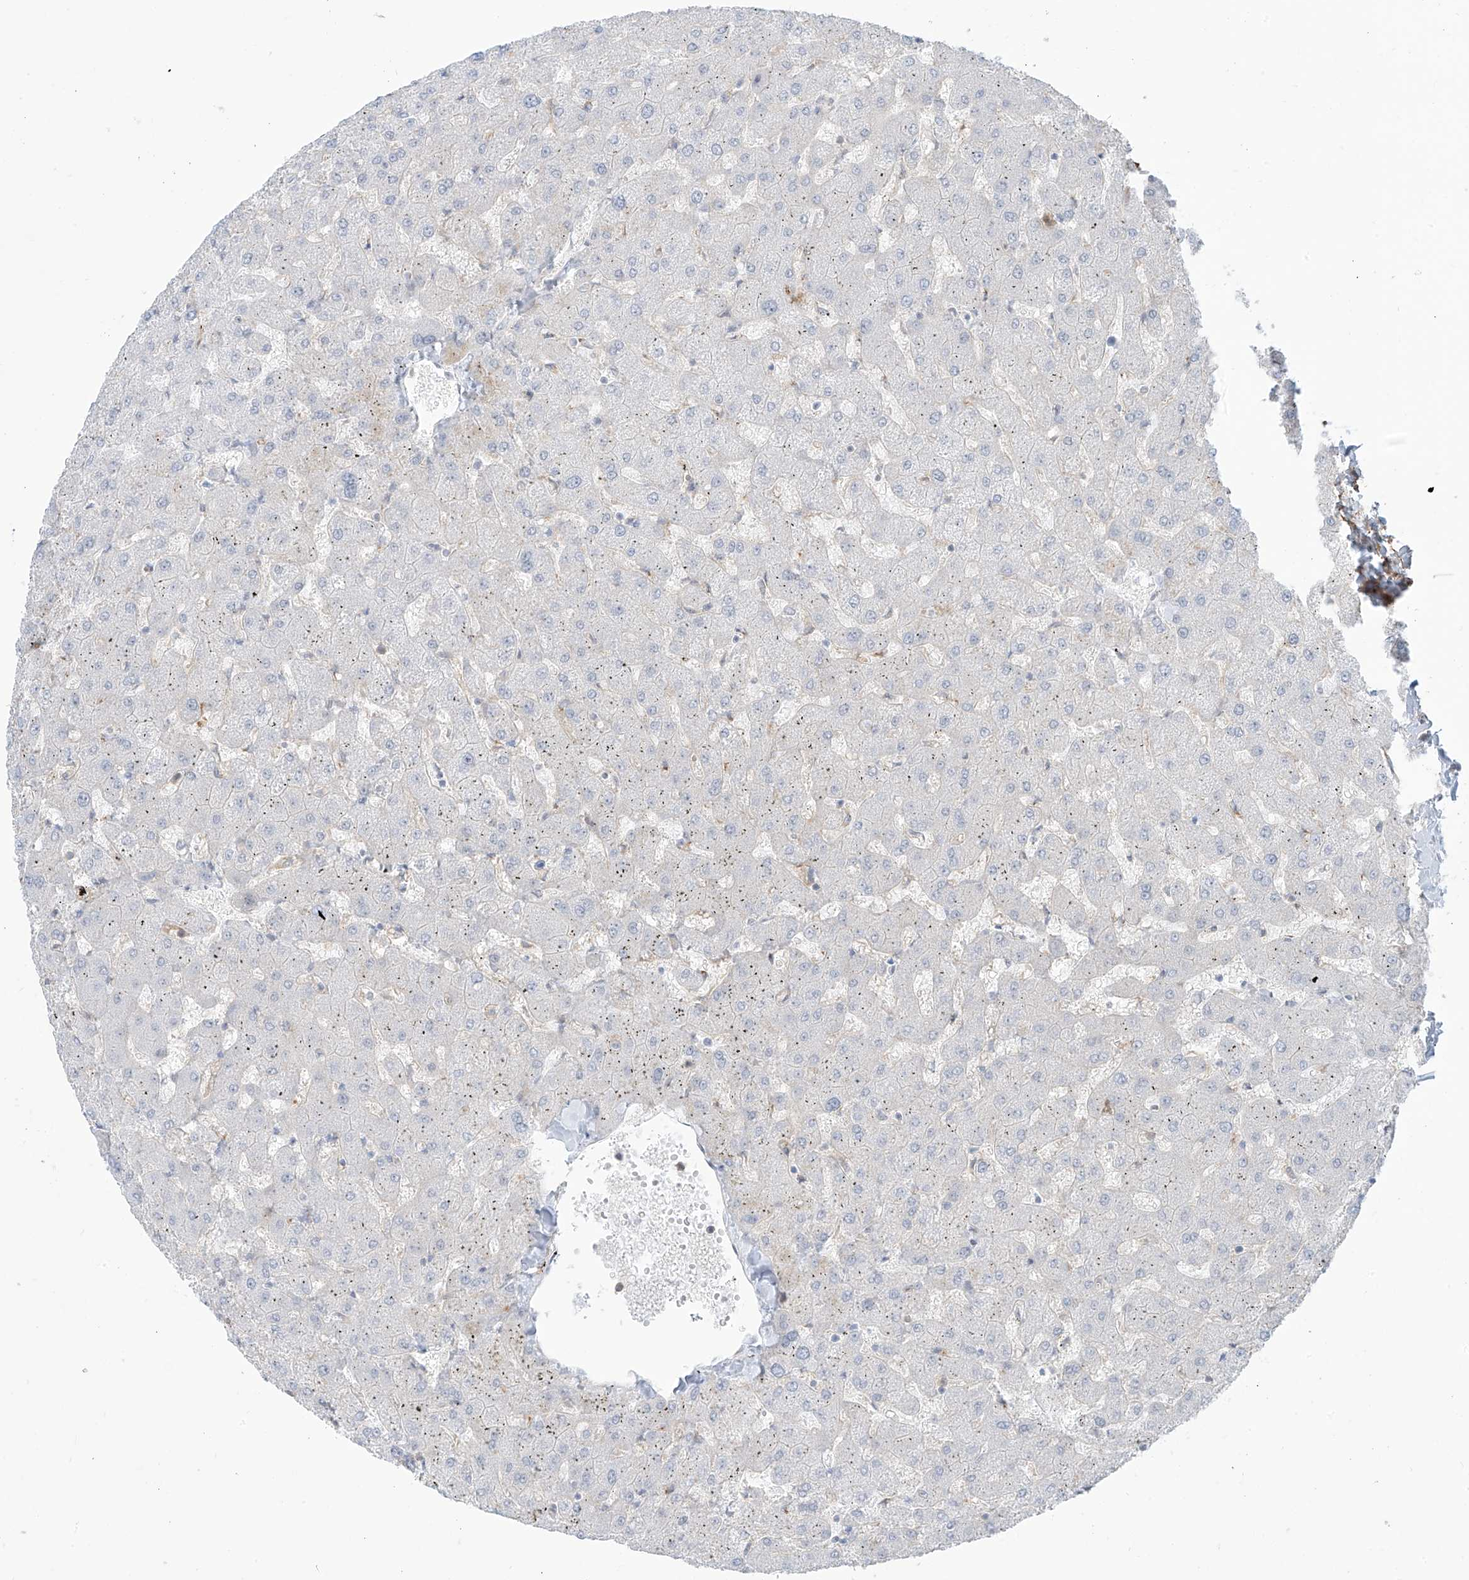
{"staining": {"intensity": "negative", "quantity": "none", "location": "none"}, "tissue": "liver", "cell_type": "Cholangiocytes", "image_type": "normal", "snomed": [{"axis": "morphology", "description": "Normal tissue, NOS"}, {"axis": "topography", "description": "Liver"}], "caption": "IHC histopathology image of unremarkable liver: liver stained with DAB reveals no significant protein staining in cholangiocytes.", "gene": "LIN9", "patient": {"sex": "female", "age": 63}}